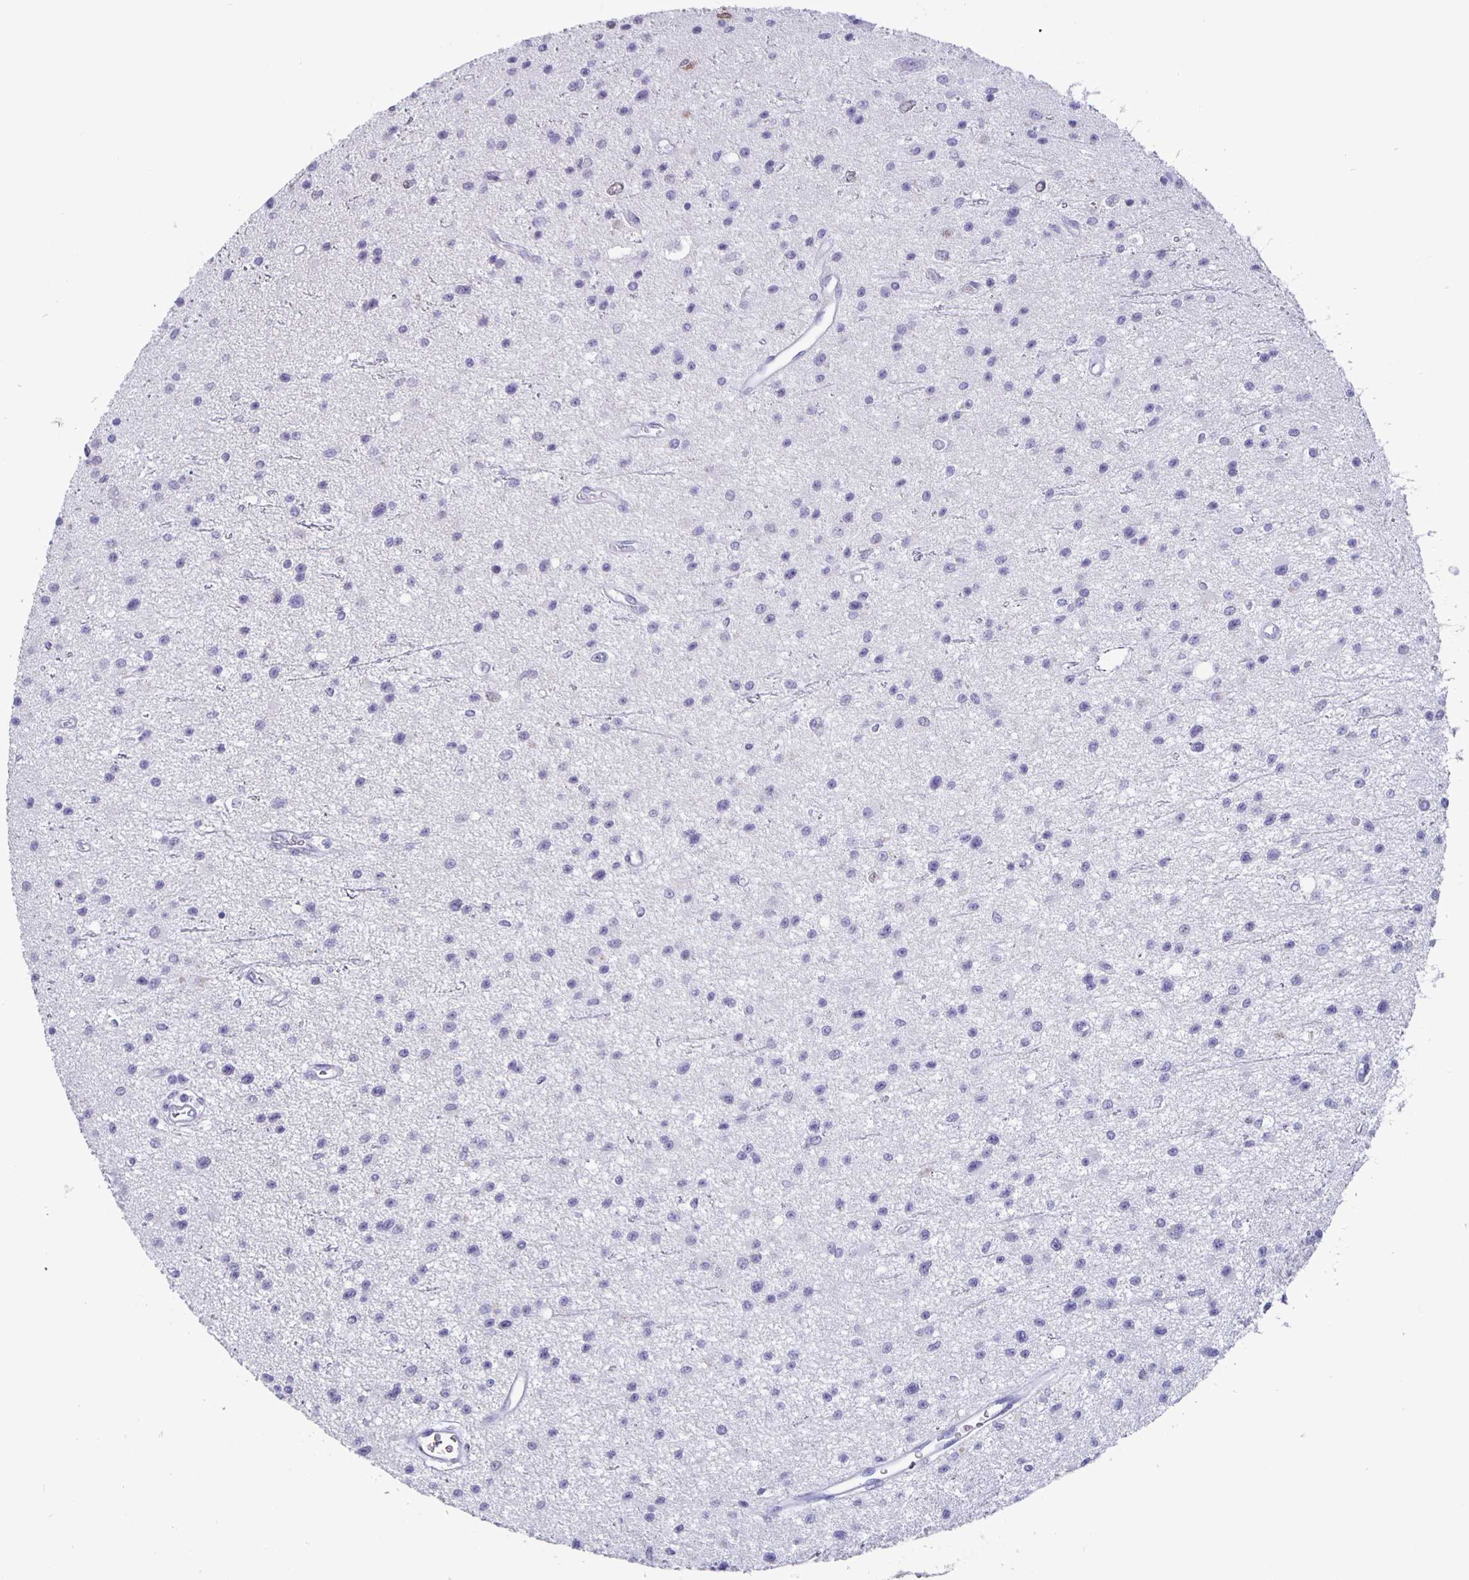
{"staining": {"intensity": "negative", "quantity": "none", "location": "none"}, "tissue": "glioma", "cell_type": "Tumor cells", "image_type": "cancer", "snomed": [{"axis": "morphology", "description": "Glioma, malignant, Low grade"}, {"axis": "topography", "description": "Brain"}], "caption": "A high-resolution micrograph shows IHC staining of malignant glioma (low-grade), which demonstrates no significant expression in tumor cells.", "gene": "SATB2", "patient": {"sex": "male", "age": 43}}